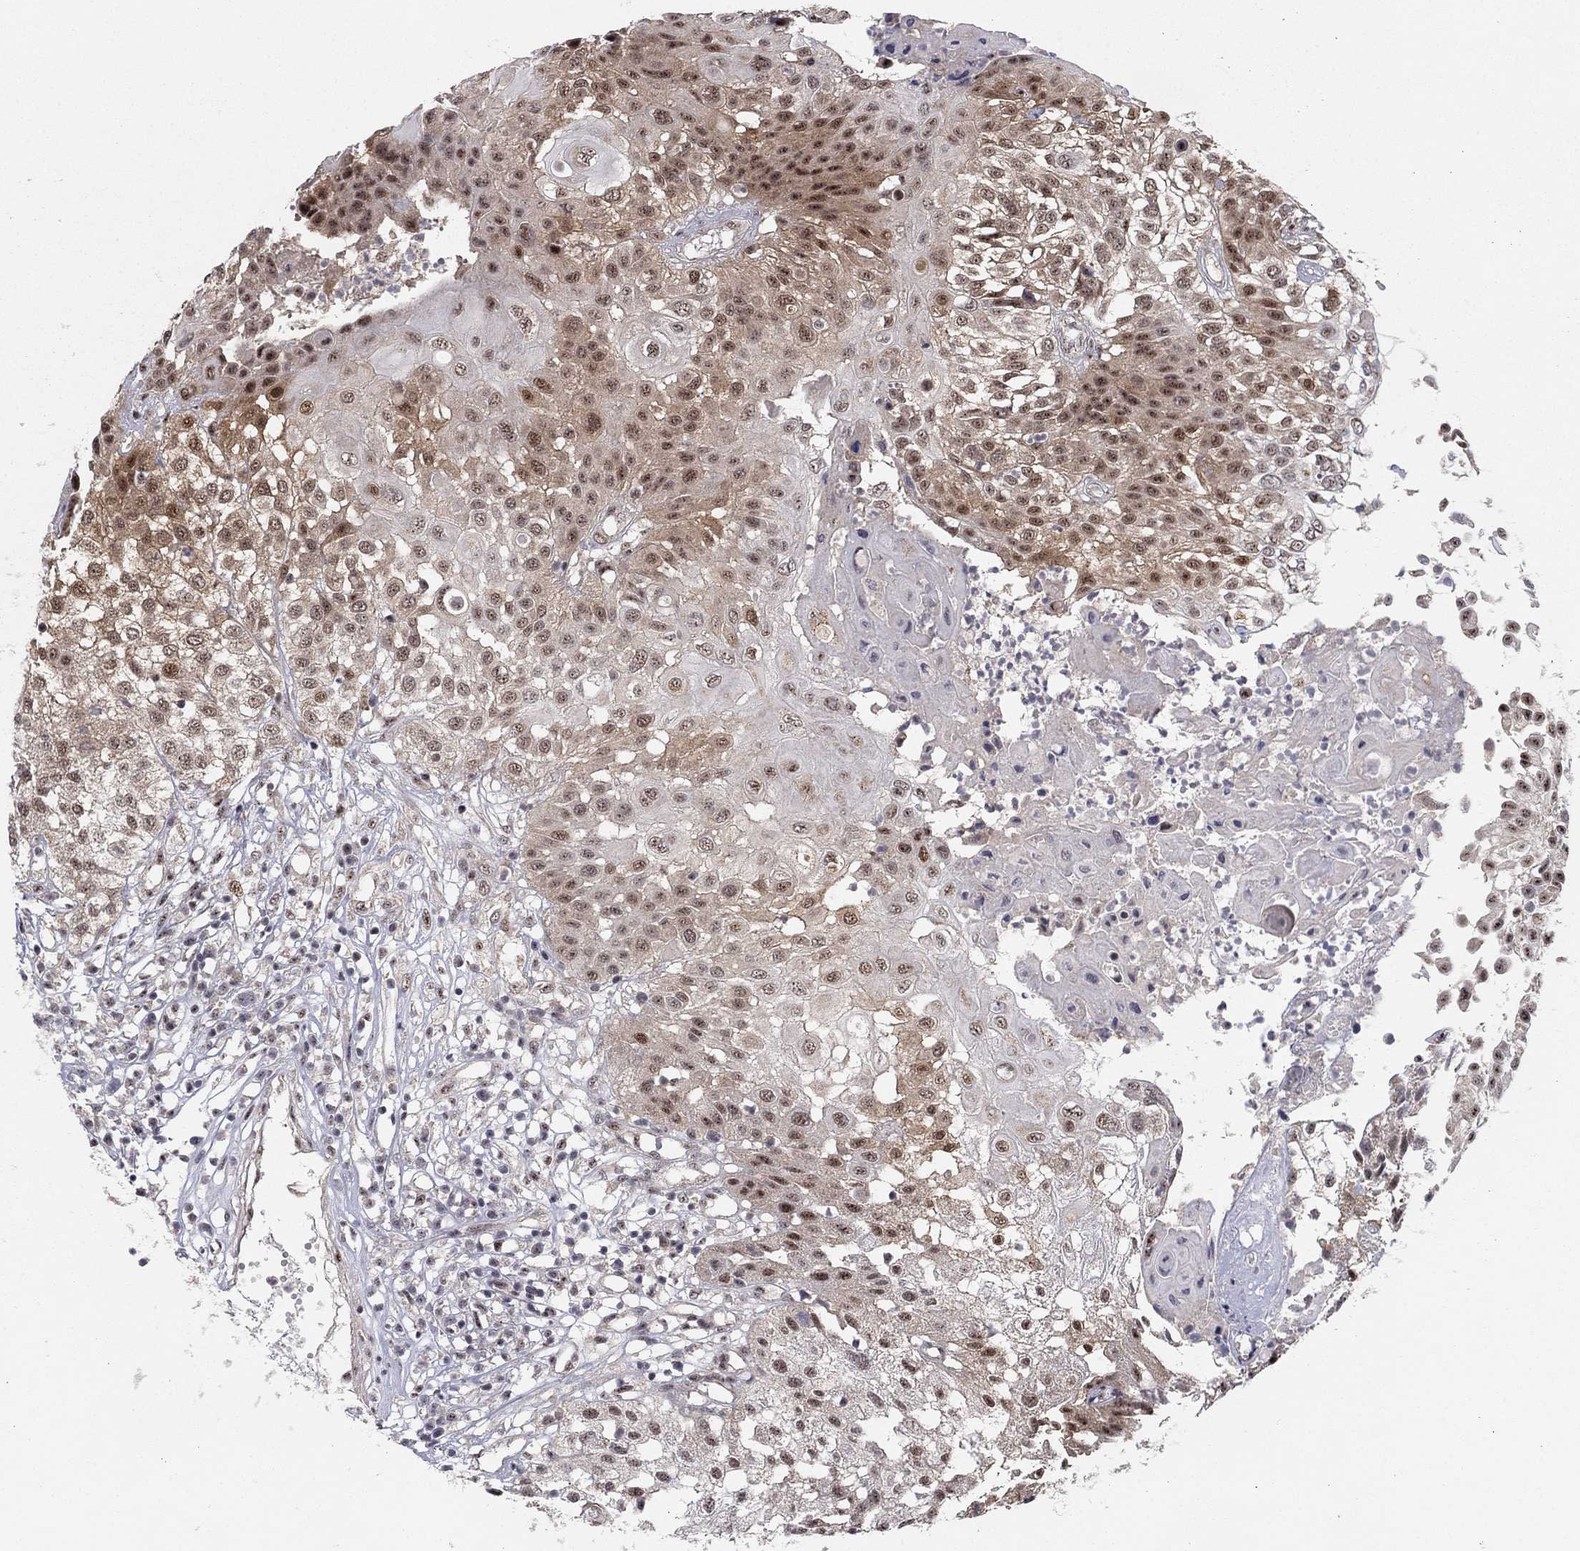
{"staining": {"intensity": "moderate", "quantity": "25%-75%", "location": "cytoplasmic/membranous,nuclear"}, "tissue": "urothelial cancer", "cell_type": "Tumor cells", "image_type": "cancer", "snomed": [{"axis": "morphology", "description": "Urothelial carcinoma, High grade"}, {"axis": "topography", "description": "Urinary bladder"}], "caption": "High-magnification brightfield microscopy of urothelial cancer stained with DAB (3,3'-diaminobenzidine) (brown) and counterstained with hematoxylin (blue). tumor cells exhibit moderate cytoplasmic/membranous and nuclear expression is present in approximately25%-75% of cells.", "gene": "ZNF395", "patient": {"sex": "female", "age": 79}}